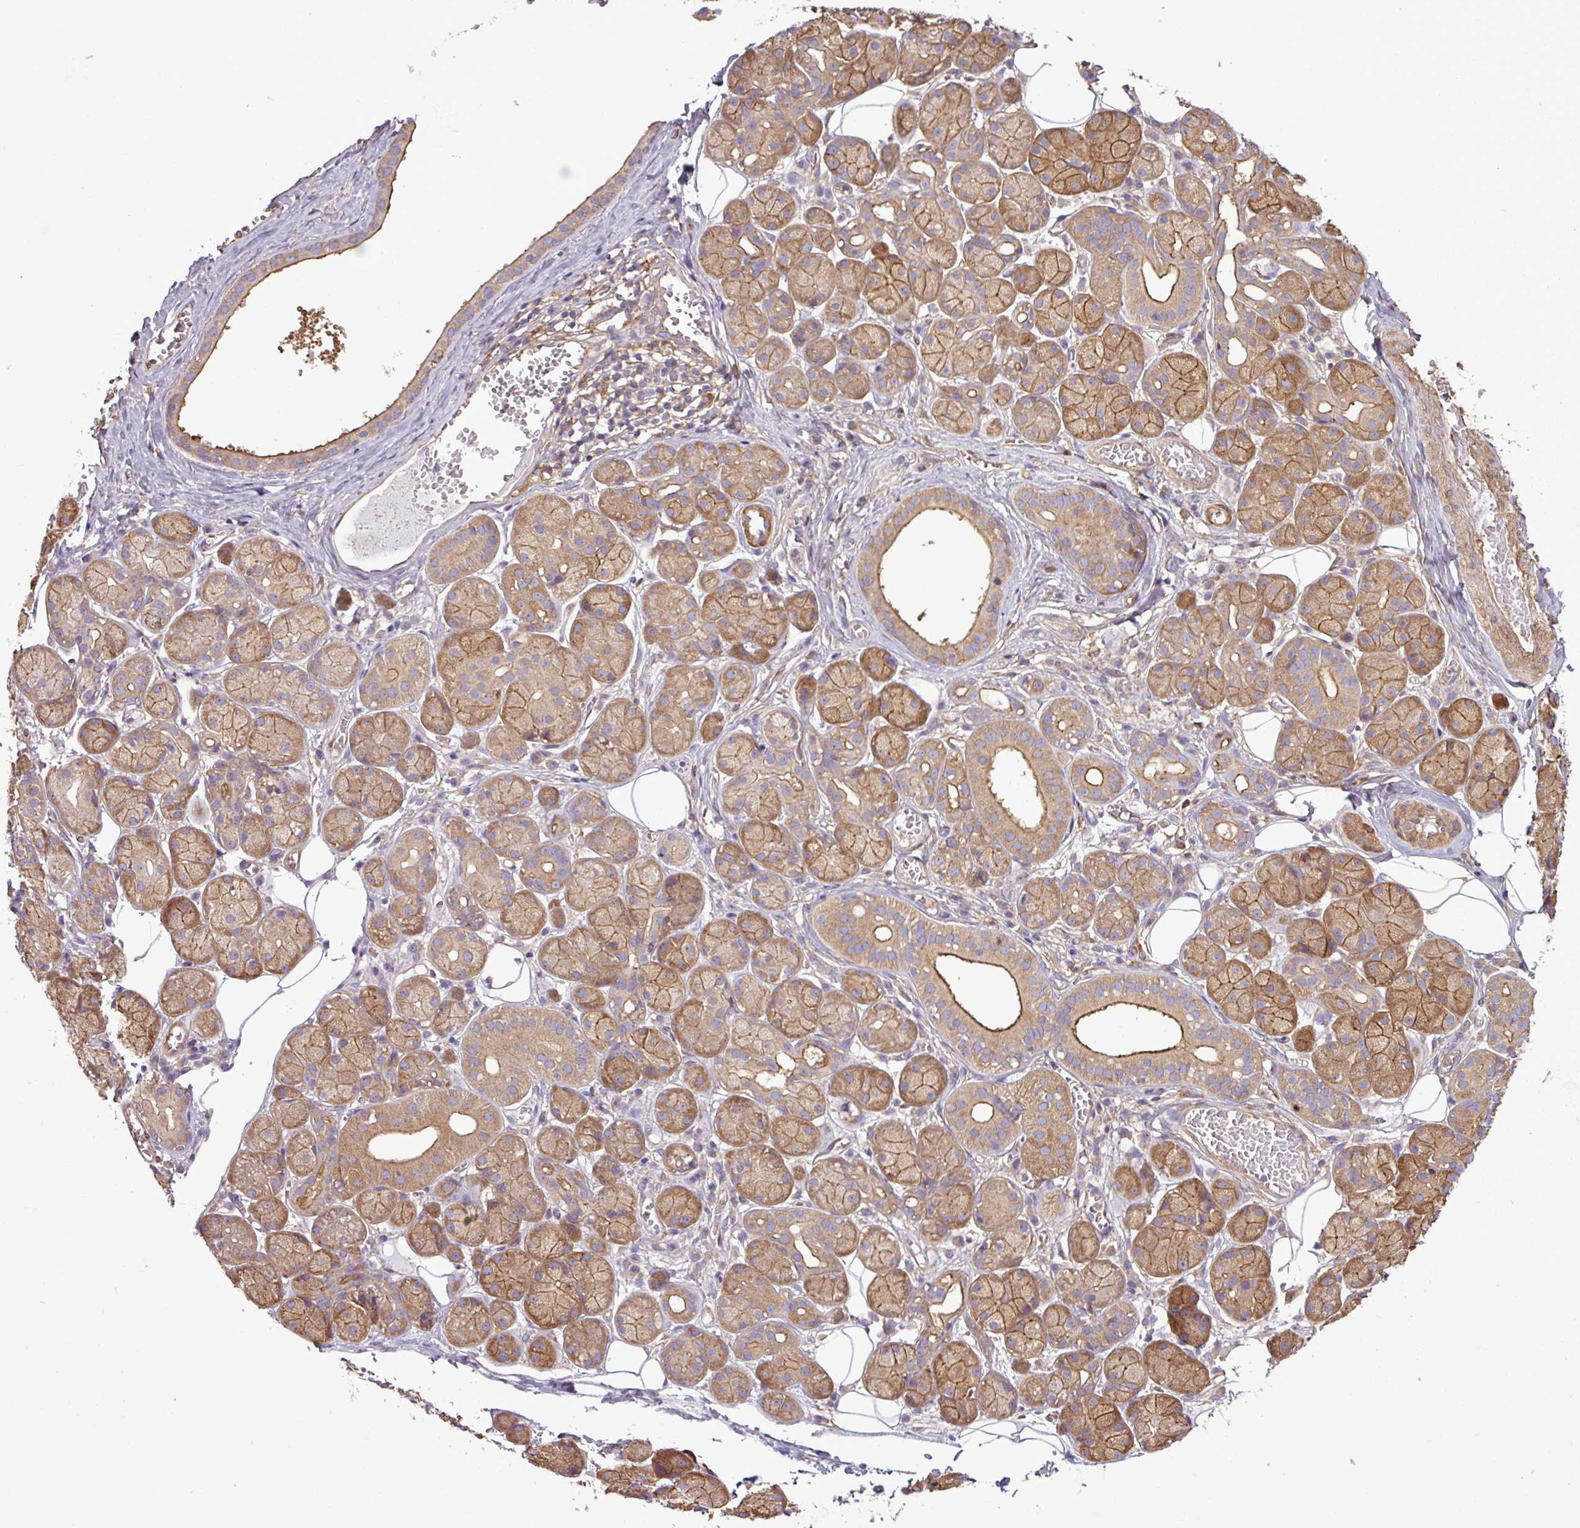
{"staining": {"intensity": "moderate", "quantity": ">75%", "location": "cytoplasmic/membranous"}, "tissue": "salivary gland", "cell_type": "Glandular cells", "image_type": "normal", "snomed": [{"axis": "morphology", "description": "Squamous cell carcinoma, NOS"}, {"axis": "topography", "description": "Skin"}, {"axis": "topography", "description": "Head-Neck"}], "caption": "A brown stain shows moderate cytoplasmic/membranous expression of a protein in glandular cells of normal salivary gland.", "gene": "PACSIN2", "patient": {"sex": "male", "age": 80}}